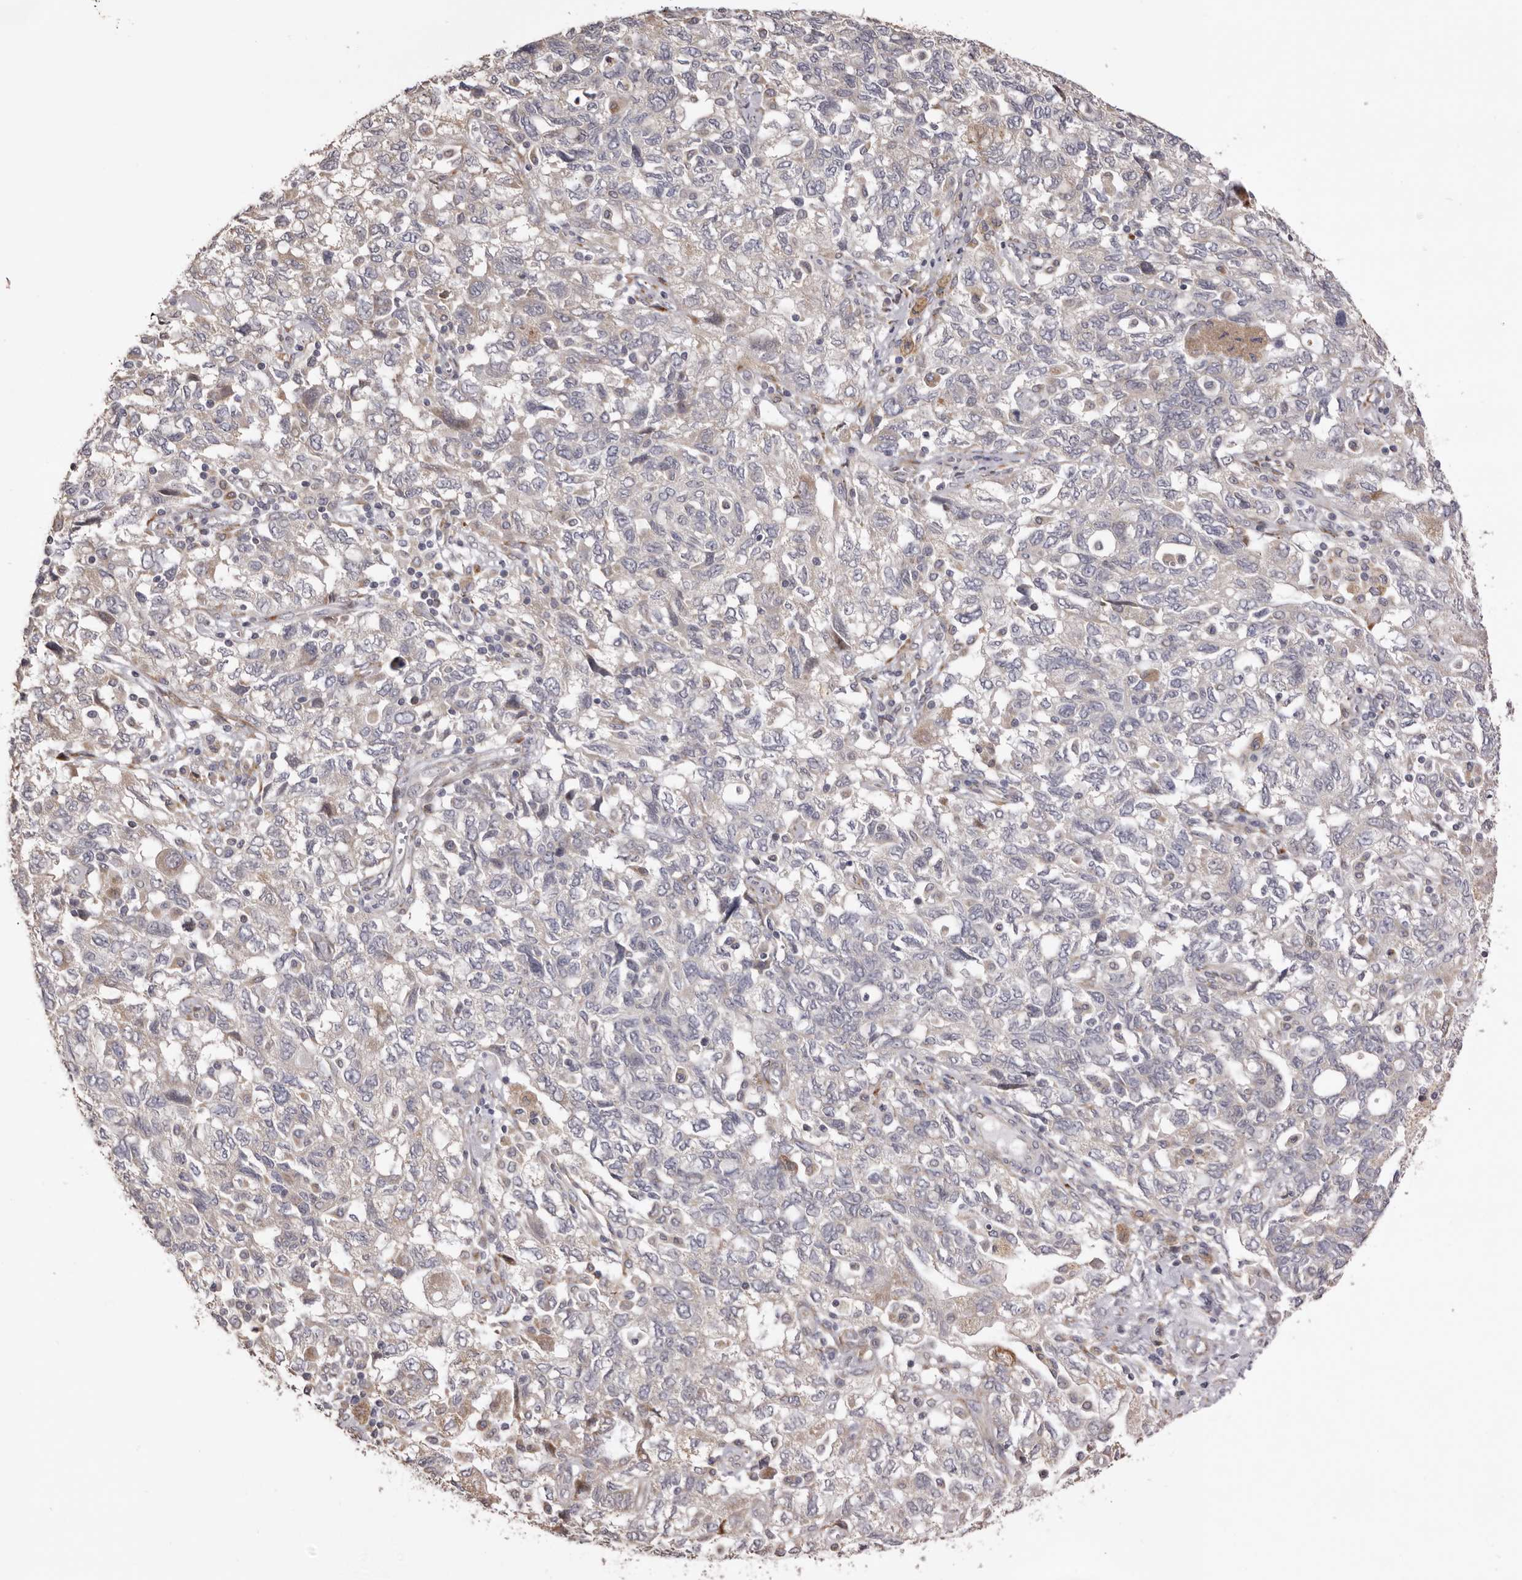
{"staining": {"intensity": "weak", "quantity": "<25%", "location": "cytoplasmic/membranous"}, "tissue": "ovarian cancer", "cell_type": "Tumor cells", "image_type": "cancer", "snomed": [{"axis": "morphology", "description": "Carcinoma, NOS"}, {"axis": "morphology", "description": "Cystadenocarcinoma, serous, NOS"}, {"axis": "topography", "description": "Ovary"}], "caption": "A histopathology image of human ovarian cancer (serous cystadenocarcinoma) is negative for staining in tumor cells.", "gene": "PIGX", "patient": {"sex": "female", "age": 69}}